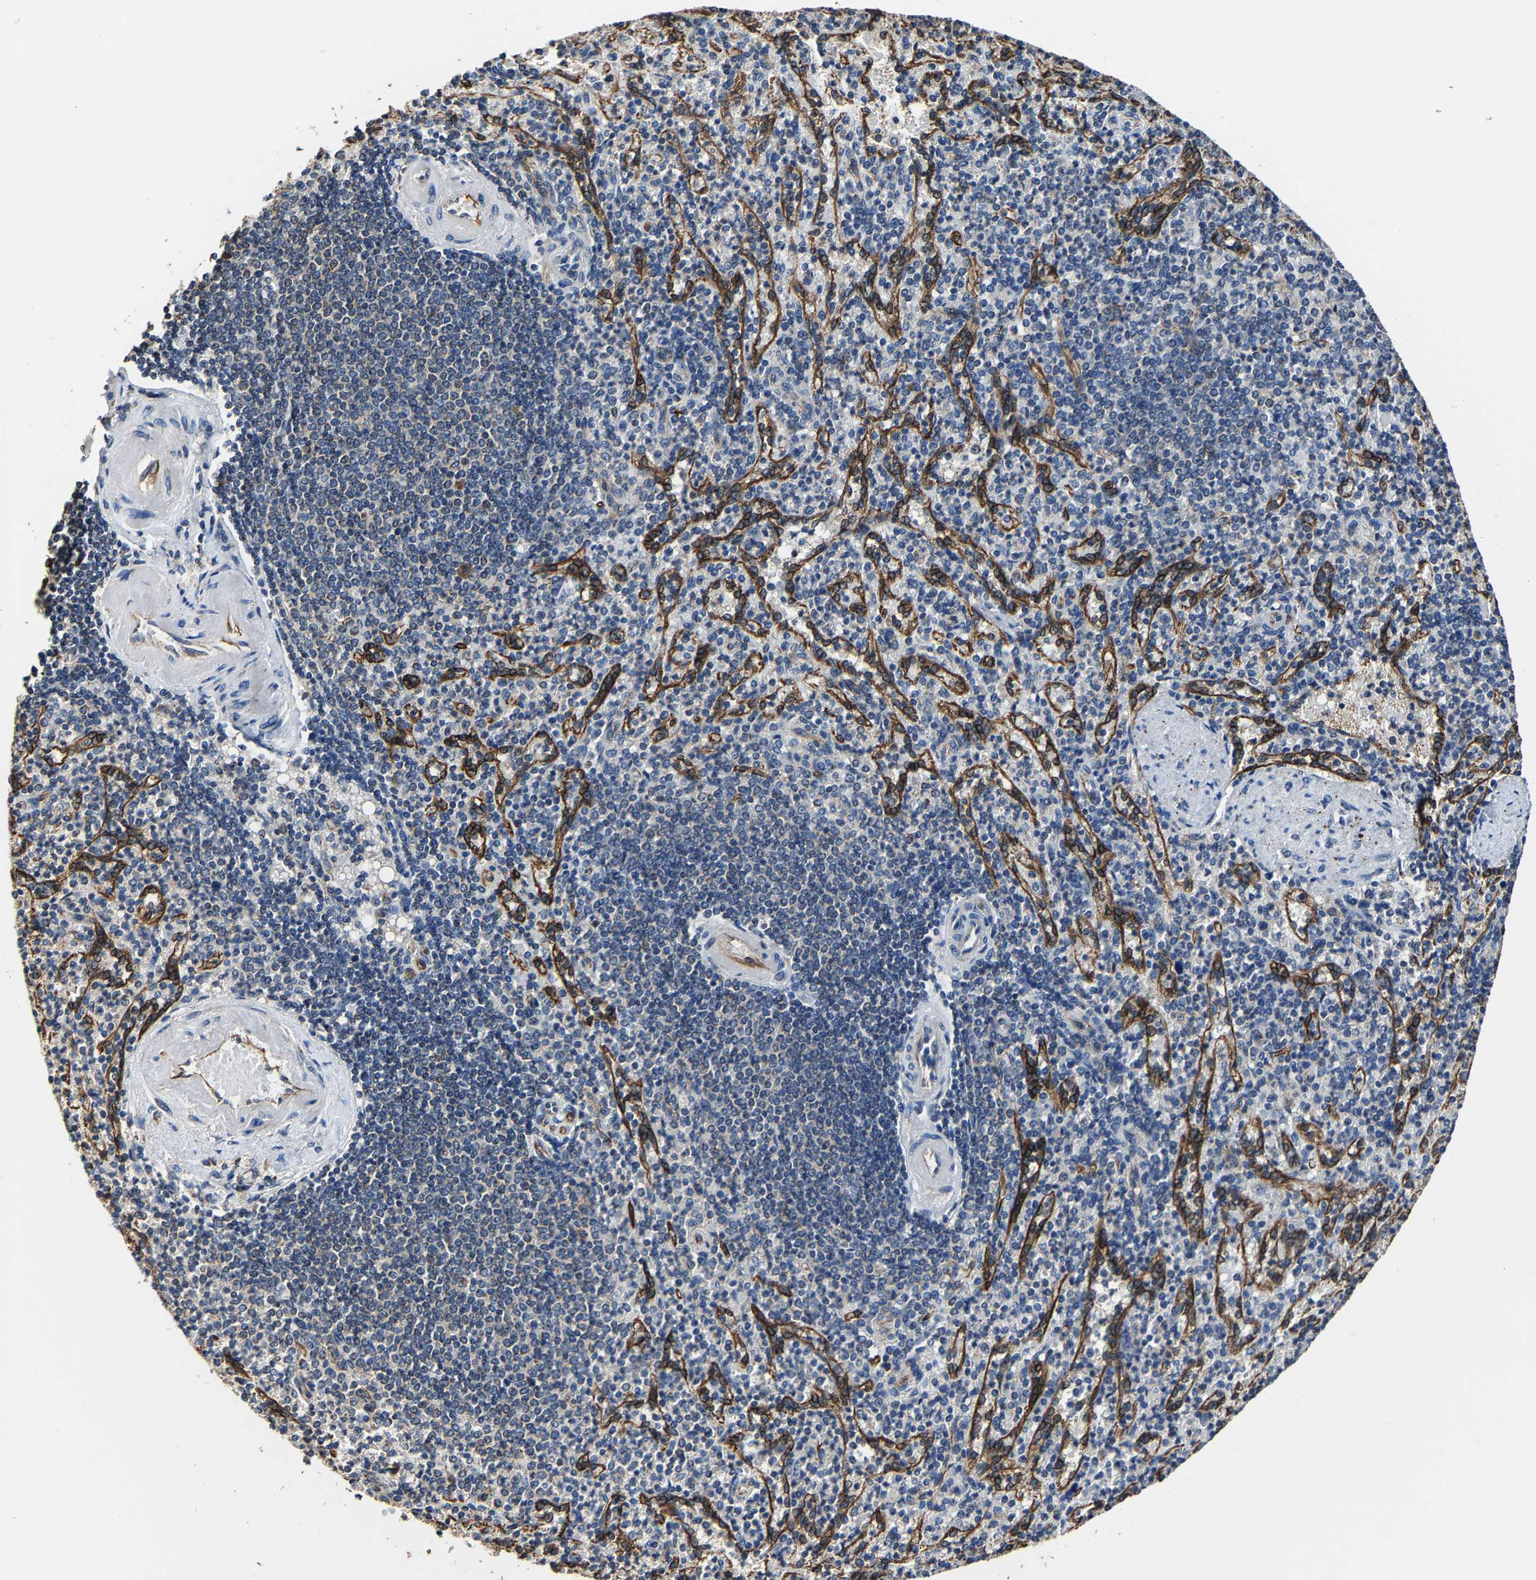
{"staining": {"intensity": "negative", "quantity": "none", "location": "none"}, "tissue": "spleen", "cell_type": "Cells in red pulp", "image_type": "normal", "snomed": [{"axis": "morphology", "description": "Normal tissue, NOS"}, {"axis": "topography", "description": "Spleen"}], "caption": "Immunohistochemistry (IHC) histopathology image of normal human spleen stained for a protein (brown), which shows no positivity in cells in red pulp.", "gene": "GFRA3", "patient": {"sex": "female", "age": 74}}